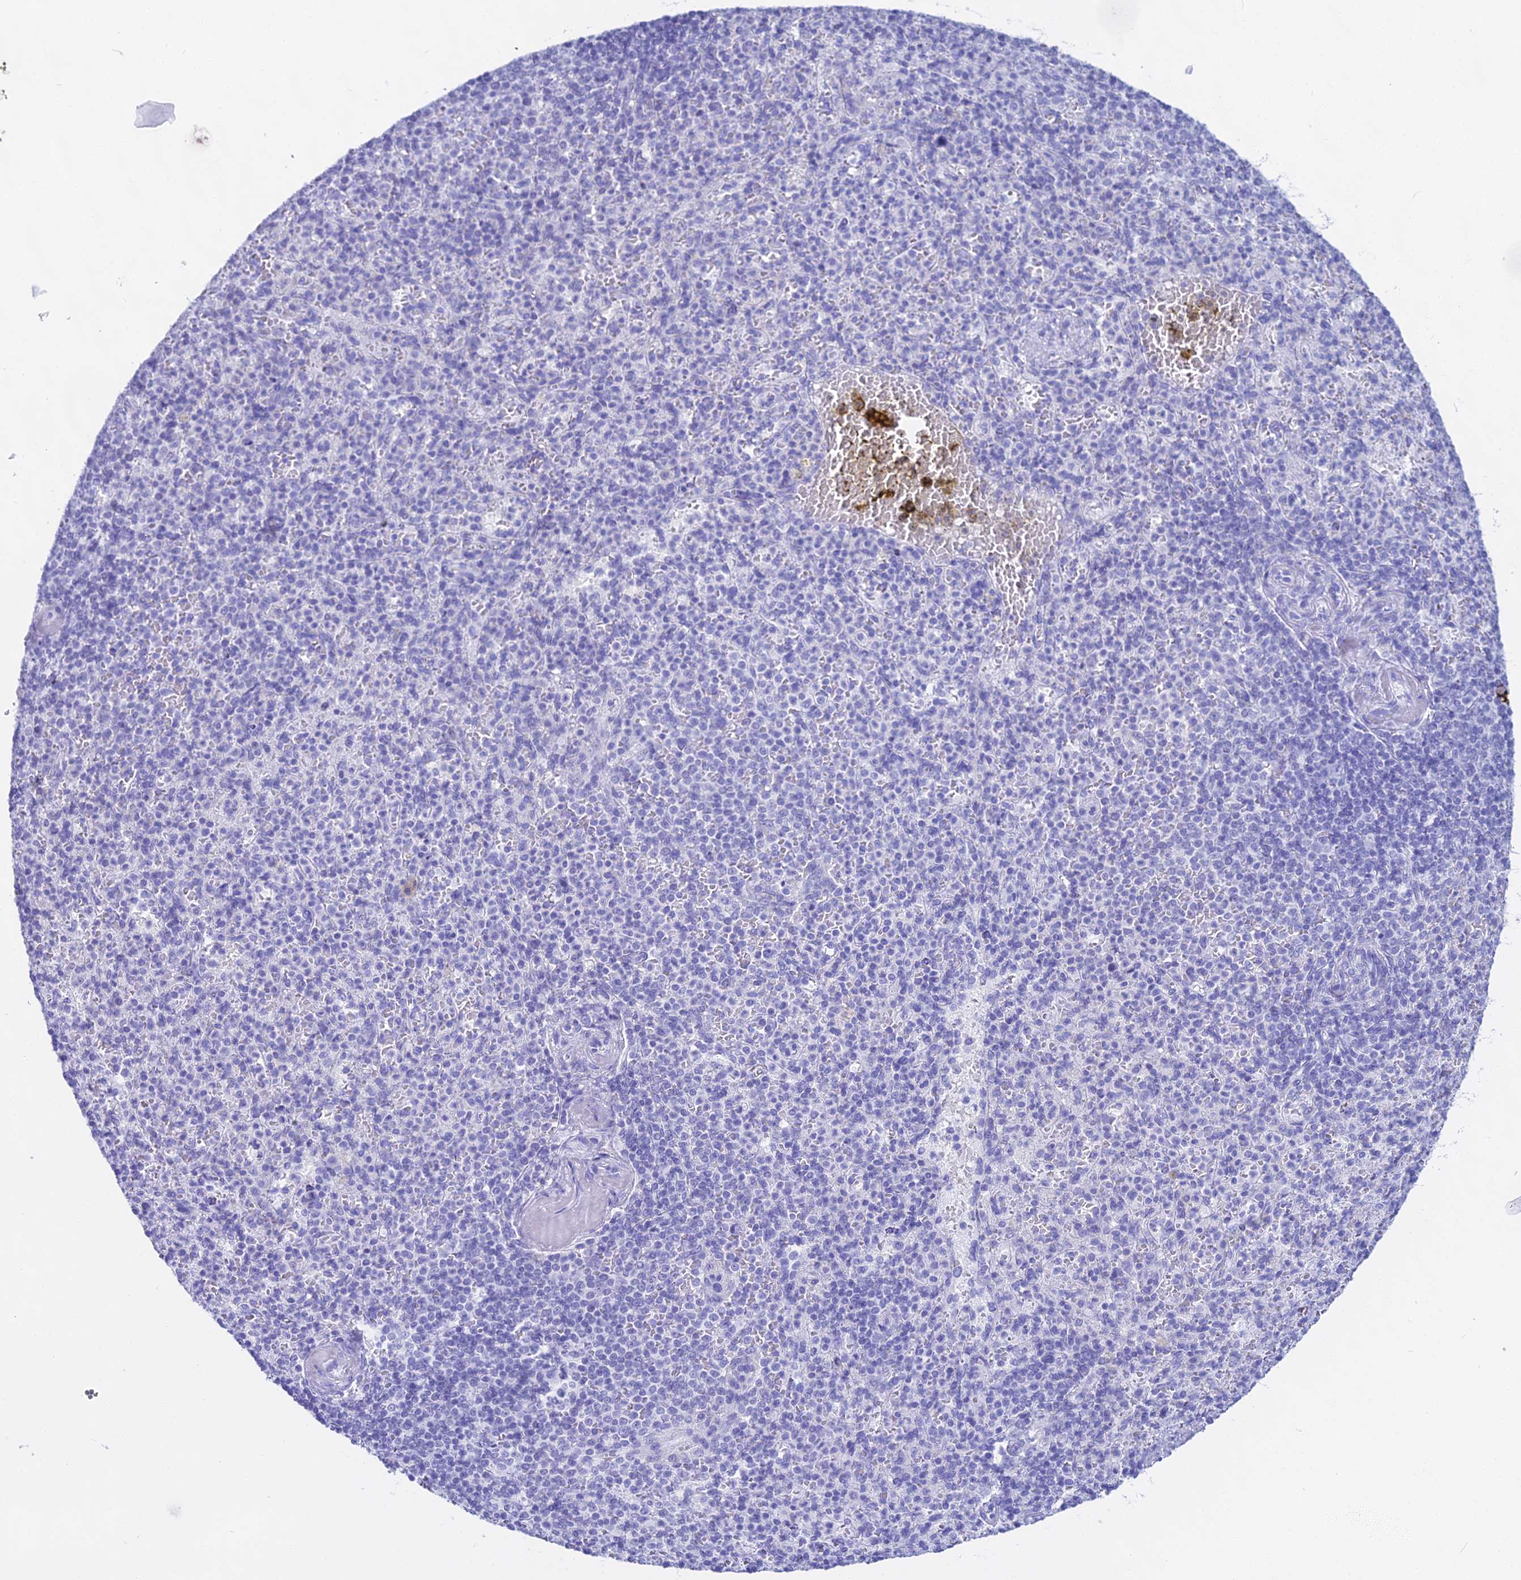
{"staining": {"intensity": "negative", "quantity": "none", "location": "none"}, "tissue": "spleen", "cell_type": "Cells in red pulp", "image_type": "normal", "snomed": [{"axis": "morphology", "description": "Normal tissue, NOS"}, {"axis": "topography", "description": "Spleen"}], "caption": "Cells in red pulp show no significant protein expression in benign spleen. (DAB IHC visualized using brightfield microscopy, high magnification).", "gene": "CGB1", "patient": {"sex": "female", "age": 74}}